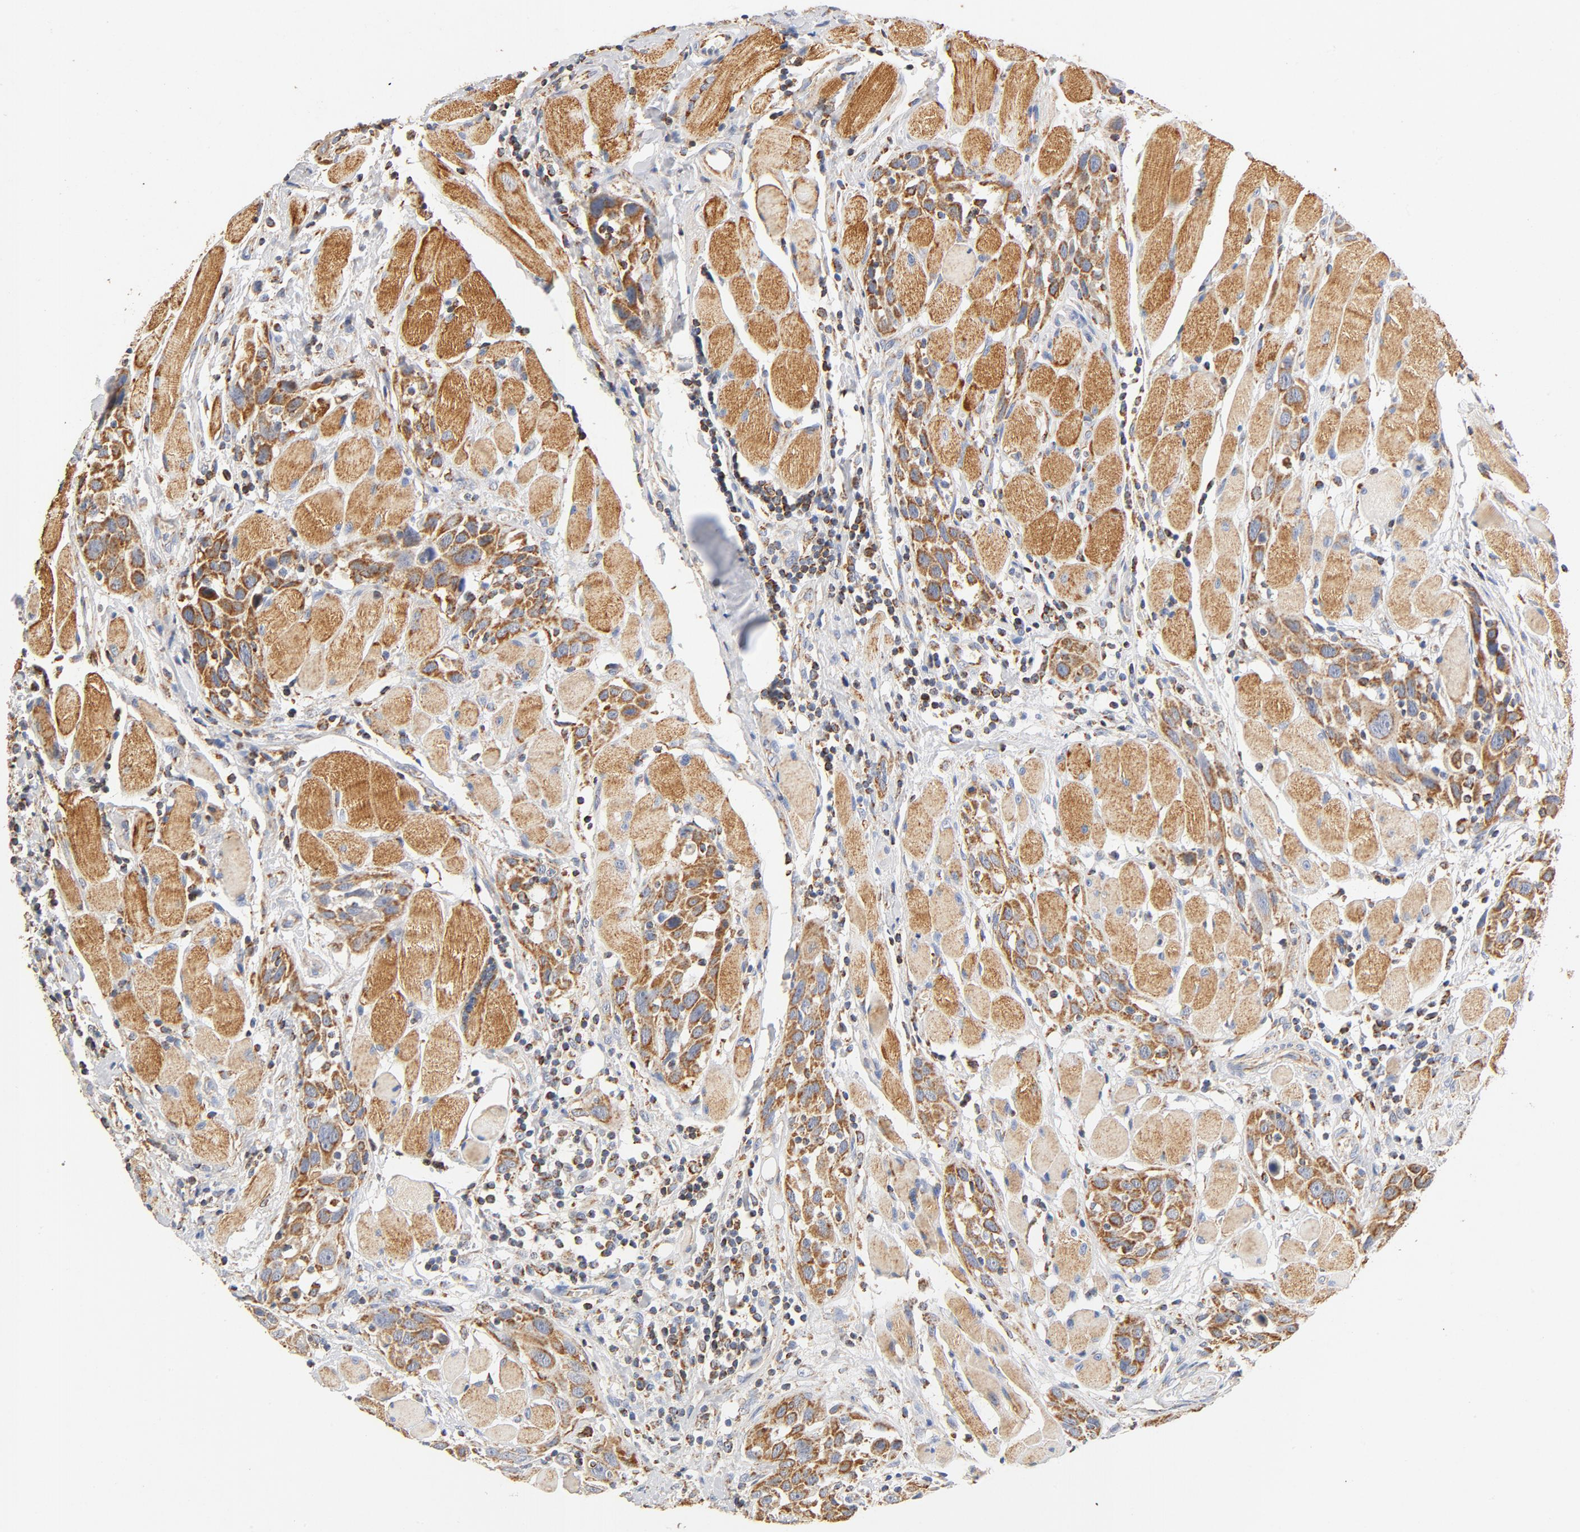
{"staining": {"intensity": "moderate", "quantity": ">75%", "location": "cytoplasmic/membranous"}, "tissue": "head and neck cancer", "cell_type": "Tumor cells", "image_type": "cancer", "snomed": [{"axis": "morphology", "description": "Squamous cell carcinoma, NOS"}, {"axis": "topography", "description": "Oral tissue"}, {"axis": "topography", "description": "Head-Neck"}], "caption": "An IHC image of tumor tissue is shown. Protein staining in brown labels moderate cytoplasmic/membranous positivity in squamous cell carcinoma (head and neck) within tumor cells. Immunohistochemistry (ihc) stains the protein in brown and the nuclei are stained blue.", "gene": "COX4I1", "patient": {"sex": "female", "age": 50}}